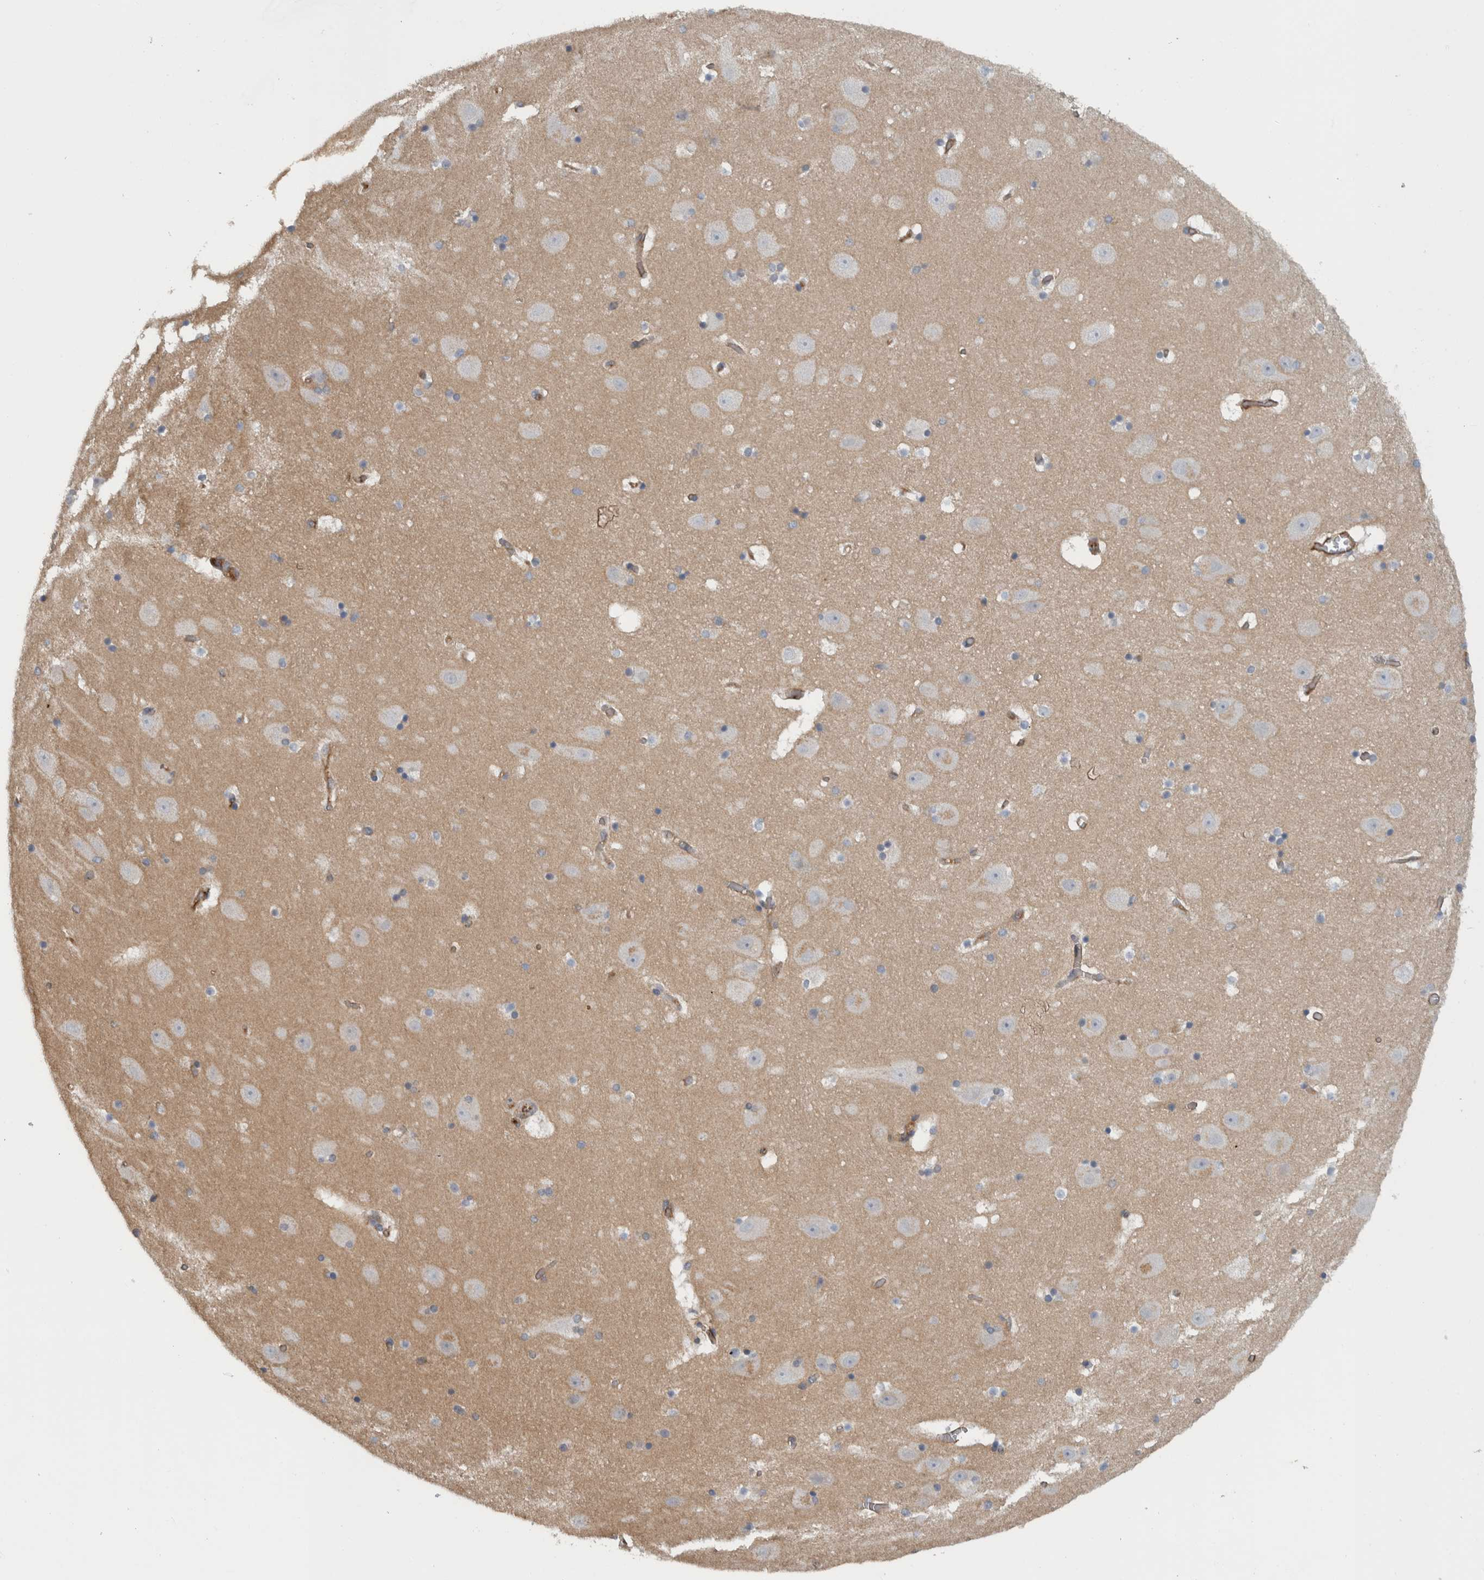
{"staining": {"intensity": "negative", "quantity": "none", "location": "none"}, "tissue": "hippocampus", "cell_type": "Glial cells", "image_type": "normal", "snomed": [{"axis": "morphology", "description": "Normal tissue, NOS"}, {"axis": "topography", "description": "Hippocampus"}], "caption": "A high-resolution image shows immunohistochemistry staining of benign hippocampus, which shows no significant expression in glial cells. Brightfield microscopy of immunohistochemistry stained with DAB (3,3'-diaminobenzidine) (brown) and hematoxylin (blue), captured at high magnification.", "gene": "CD59", "patient": {"sex": "male", "age": 45}}